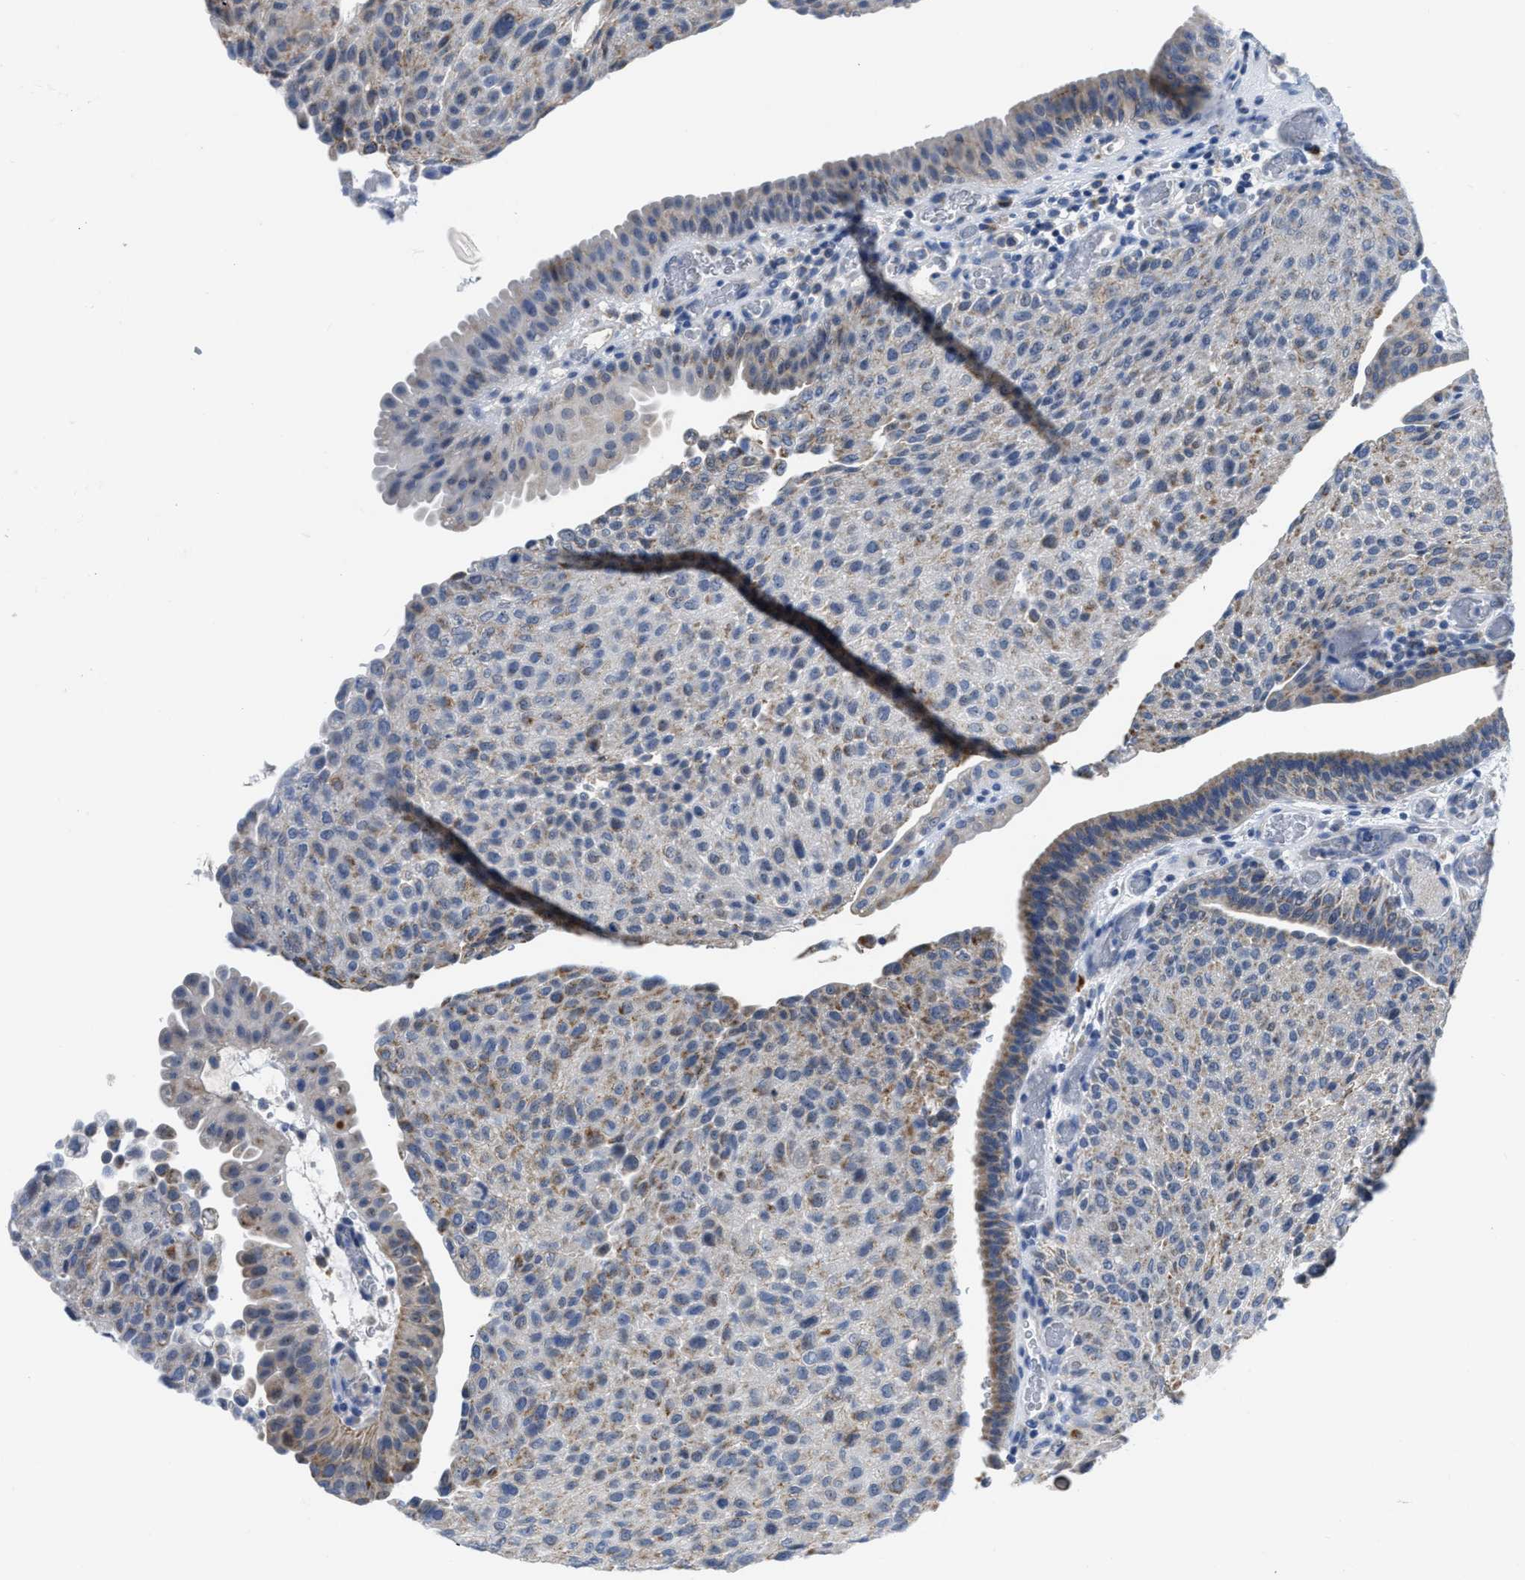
{"staining": {"intensity": "negative", "quantity": "none", "location": "none"}, "tissue": "urothelial cancer", "cell_type": "Tumor cells", "image_type": "cancer", "snomed": [{"axis": "morphology", "description": "Urothelial carcinoma, Low grade"}, {"axis": "morphology", "description": "Urothelial carcinoma, High grade"}, {"axis": "topography", "description": "Urinary bladder"}], "caption": "This is a photomicrograph of IHC staining of low-grade urothelial carcinoma, which shows no staining in tumor cells.", "gene": "ETFA", "patient": {"sex": "male", "age": 35}}